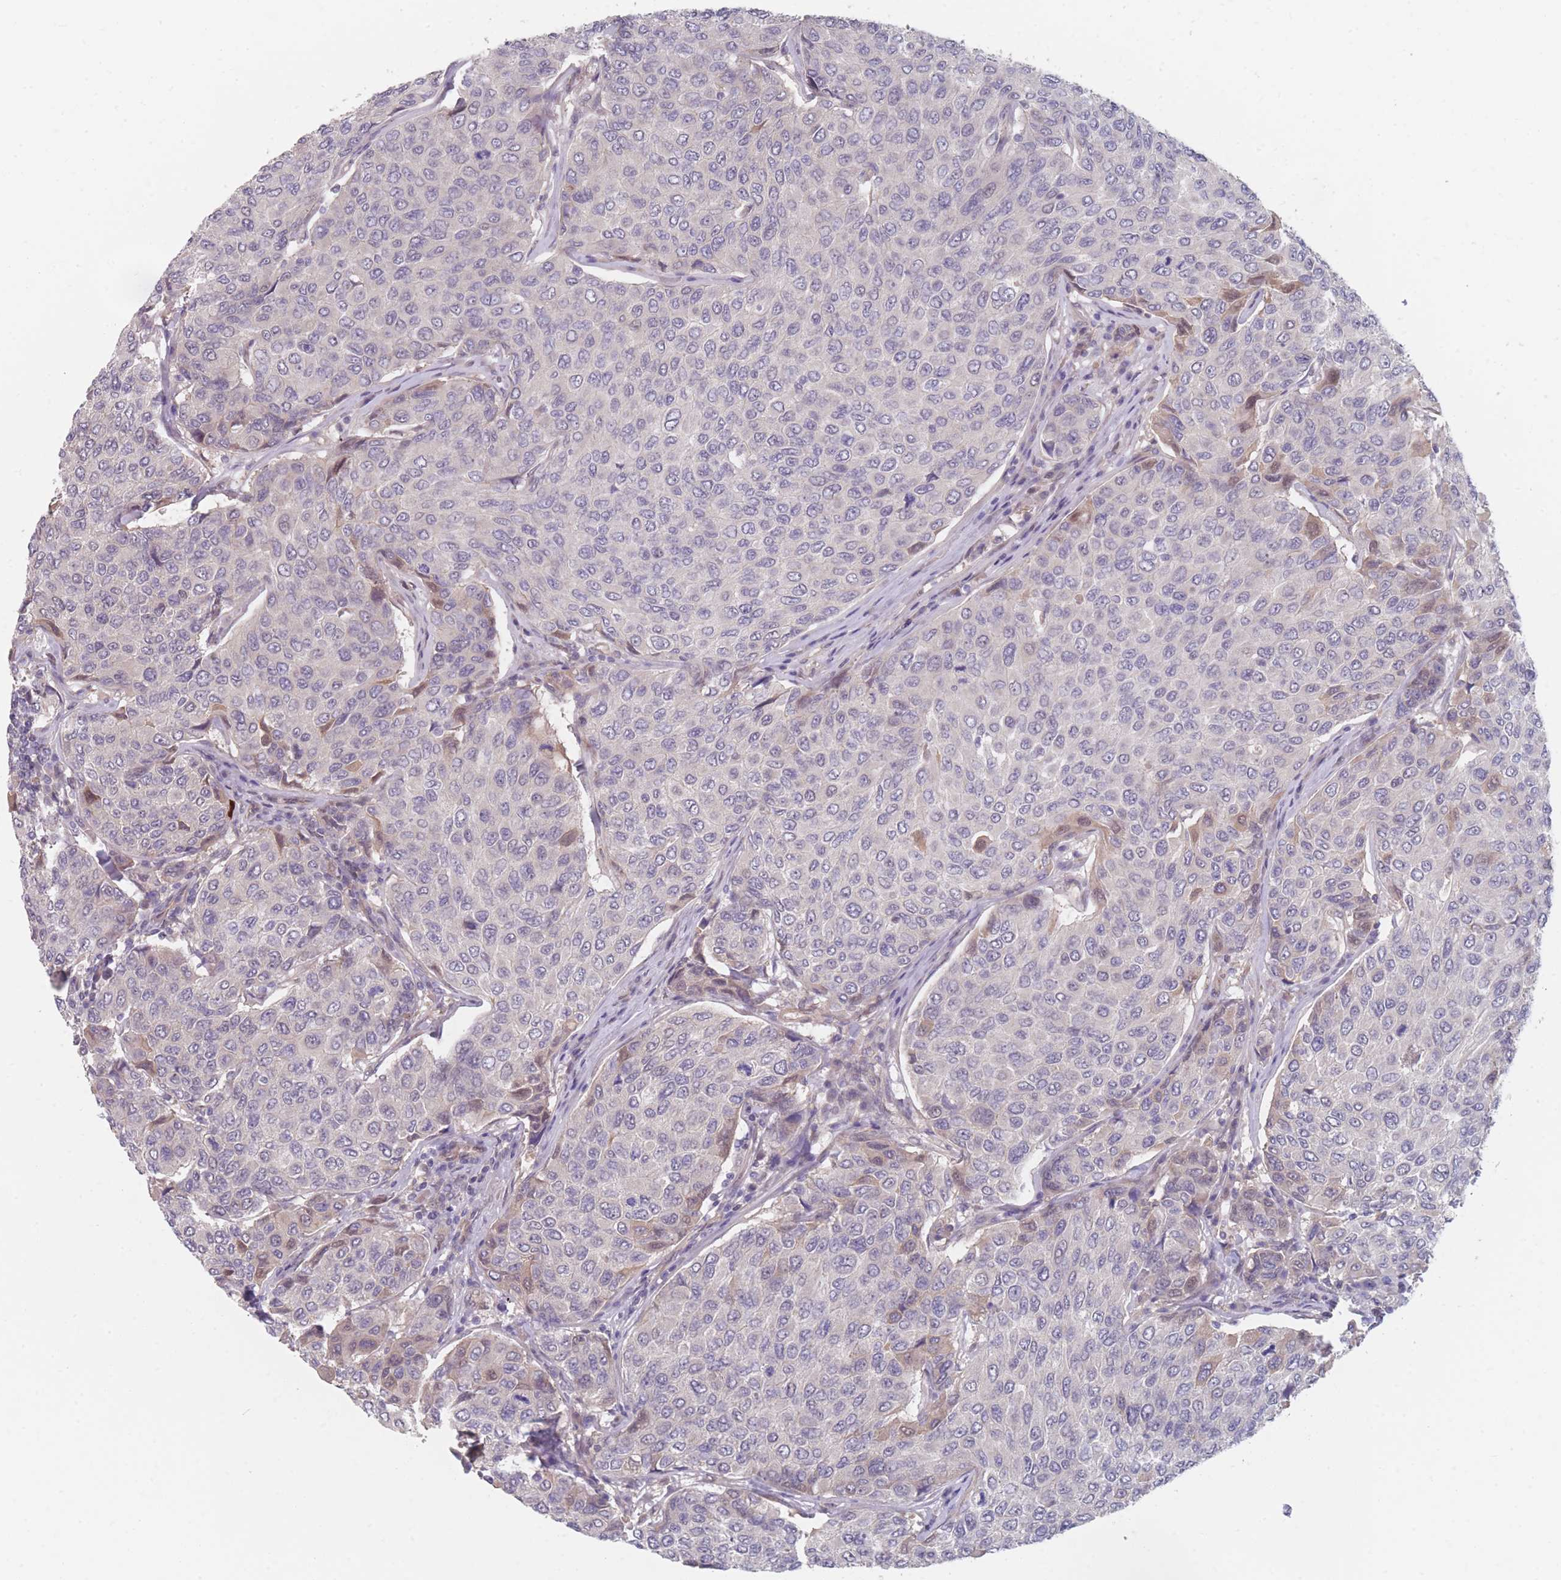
{"staining": {"intensity": "negative", "quantity": "none", "location": "none"}, "tissue": "breast cancer", "cell_type": "Tumor cells", "image_type": "cancer", "snomed": [{"axis": "morphology", "description": "Duct carcinoma"}, {"axis": "topography", "description": "Breast"}], "caption": "Protein analysis of breast infiltrating ductal carcinoma demonstrates no significant staining in tumor cells.", "gene": "ANKRD10", "patient": {"sex": "female", "age": 55}}